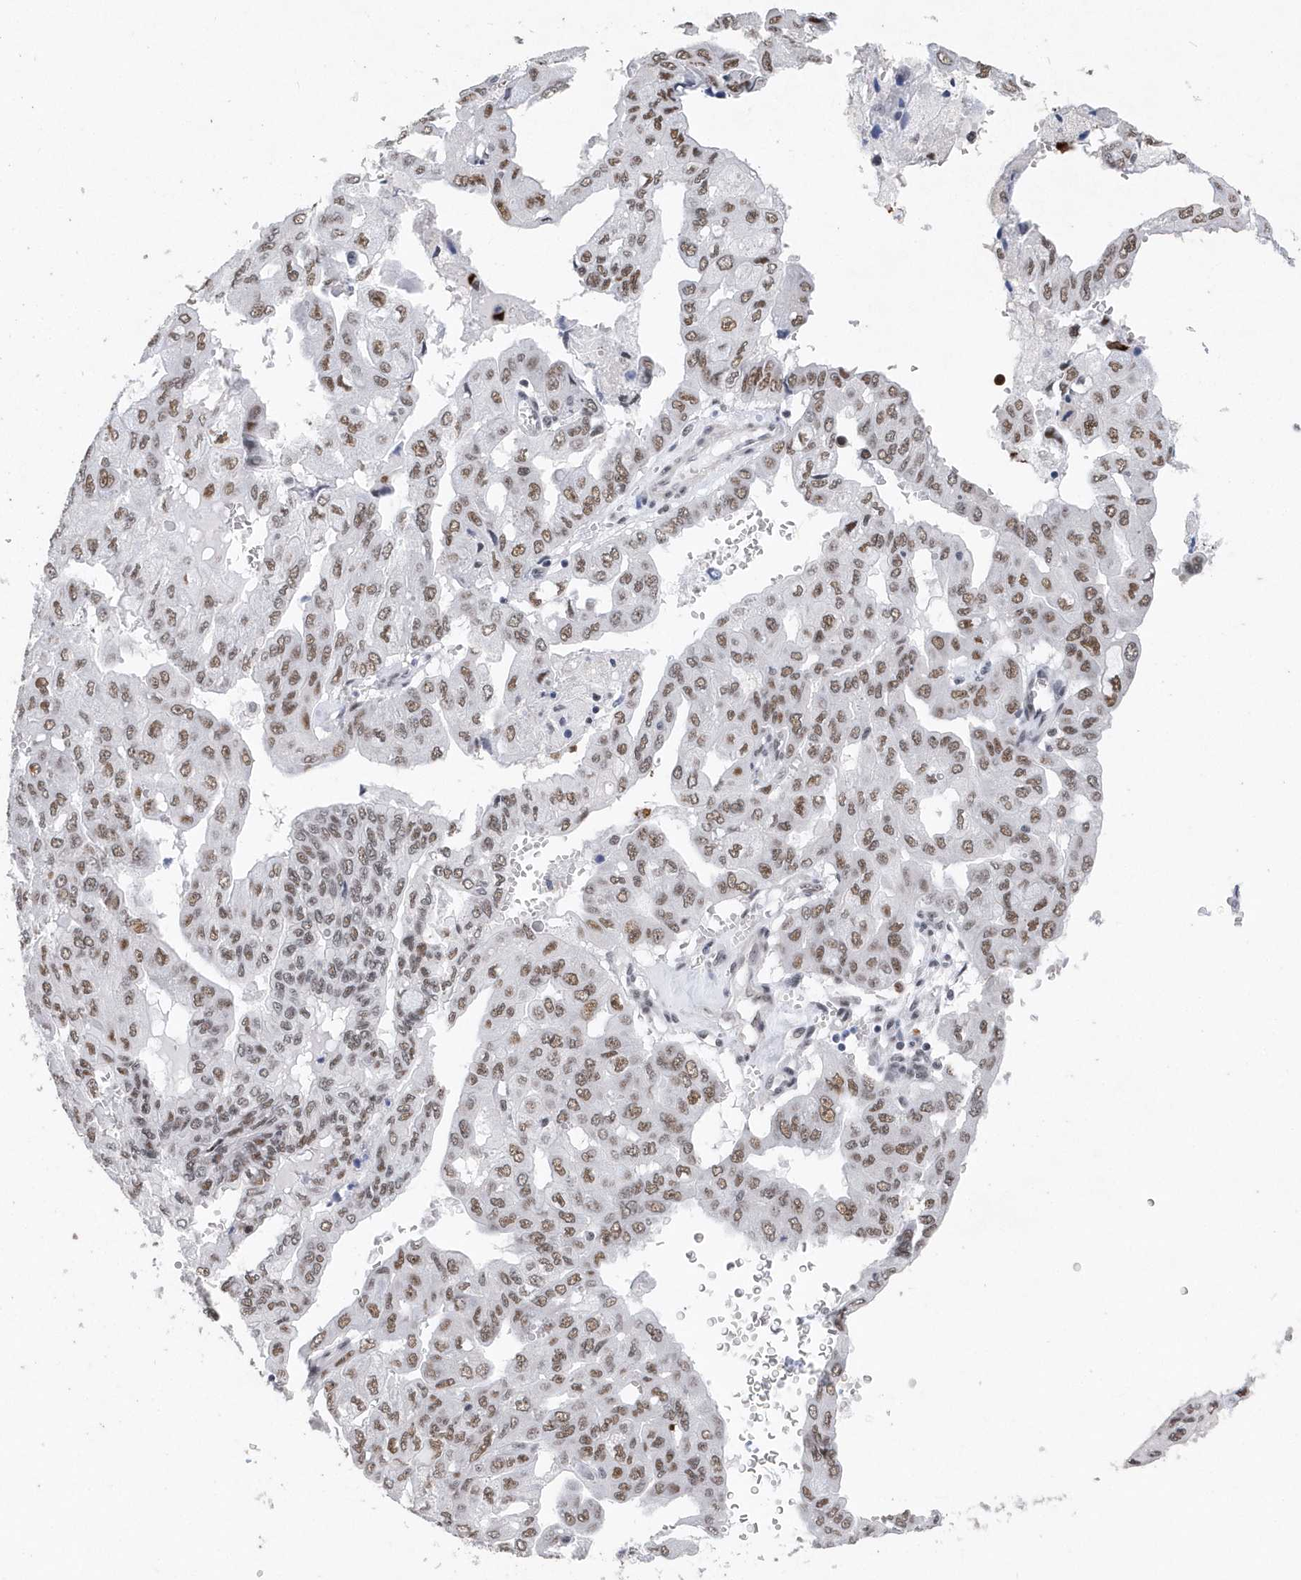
{"staining": {"intensity": "moderate", "quantity": ">75%", "location": "nuclear"}, "tissue": "pancreatic cancer", "cell_type": "Tumor cells", "image_type": "cancer", "snomed": [{"axis": "morphology", "description": "Adenocarcinoma, NOS"}, {"axis": "topography", "description": "Pancreas"}], "caption": "Tumor cells show medium levels of moderate nuclear staining in approximately >75% of cells in human adenocarcinoma (pancreatic).", "gene": "RPP30", "patient": {"sex": "male", "age": 51}}